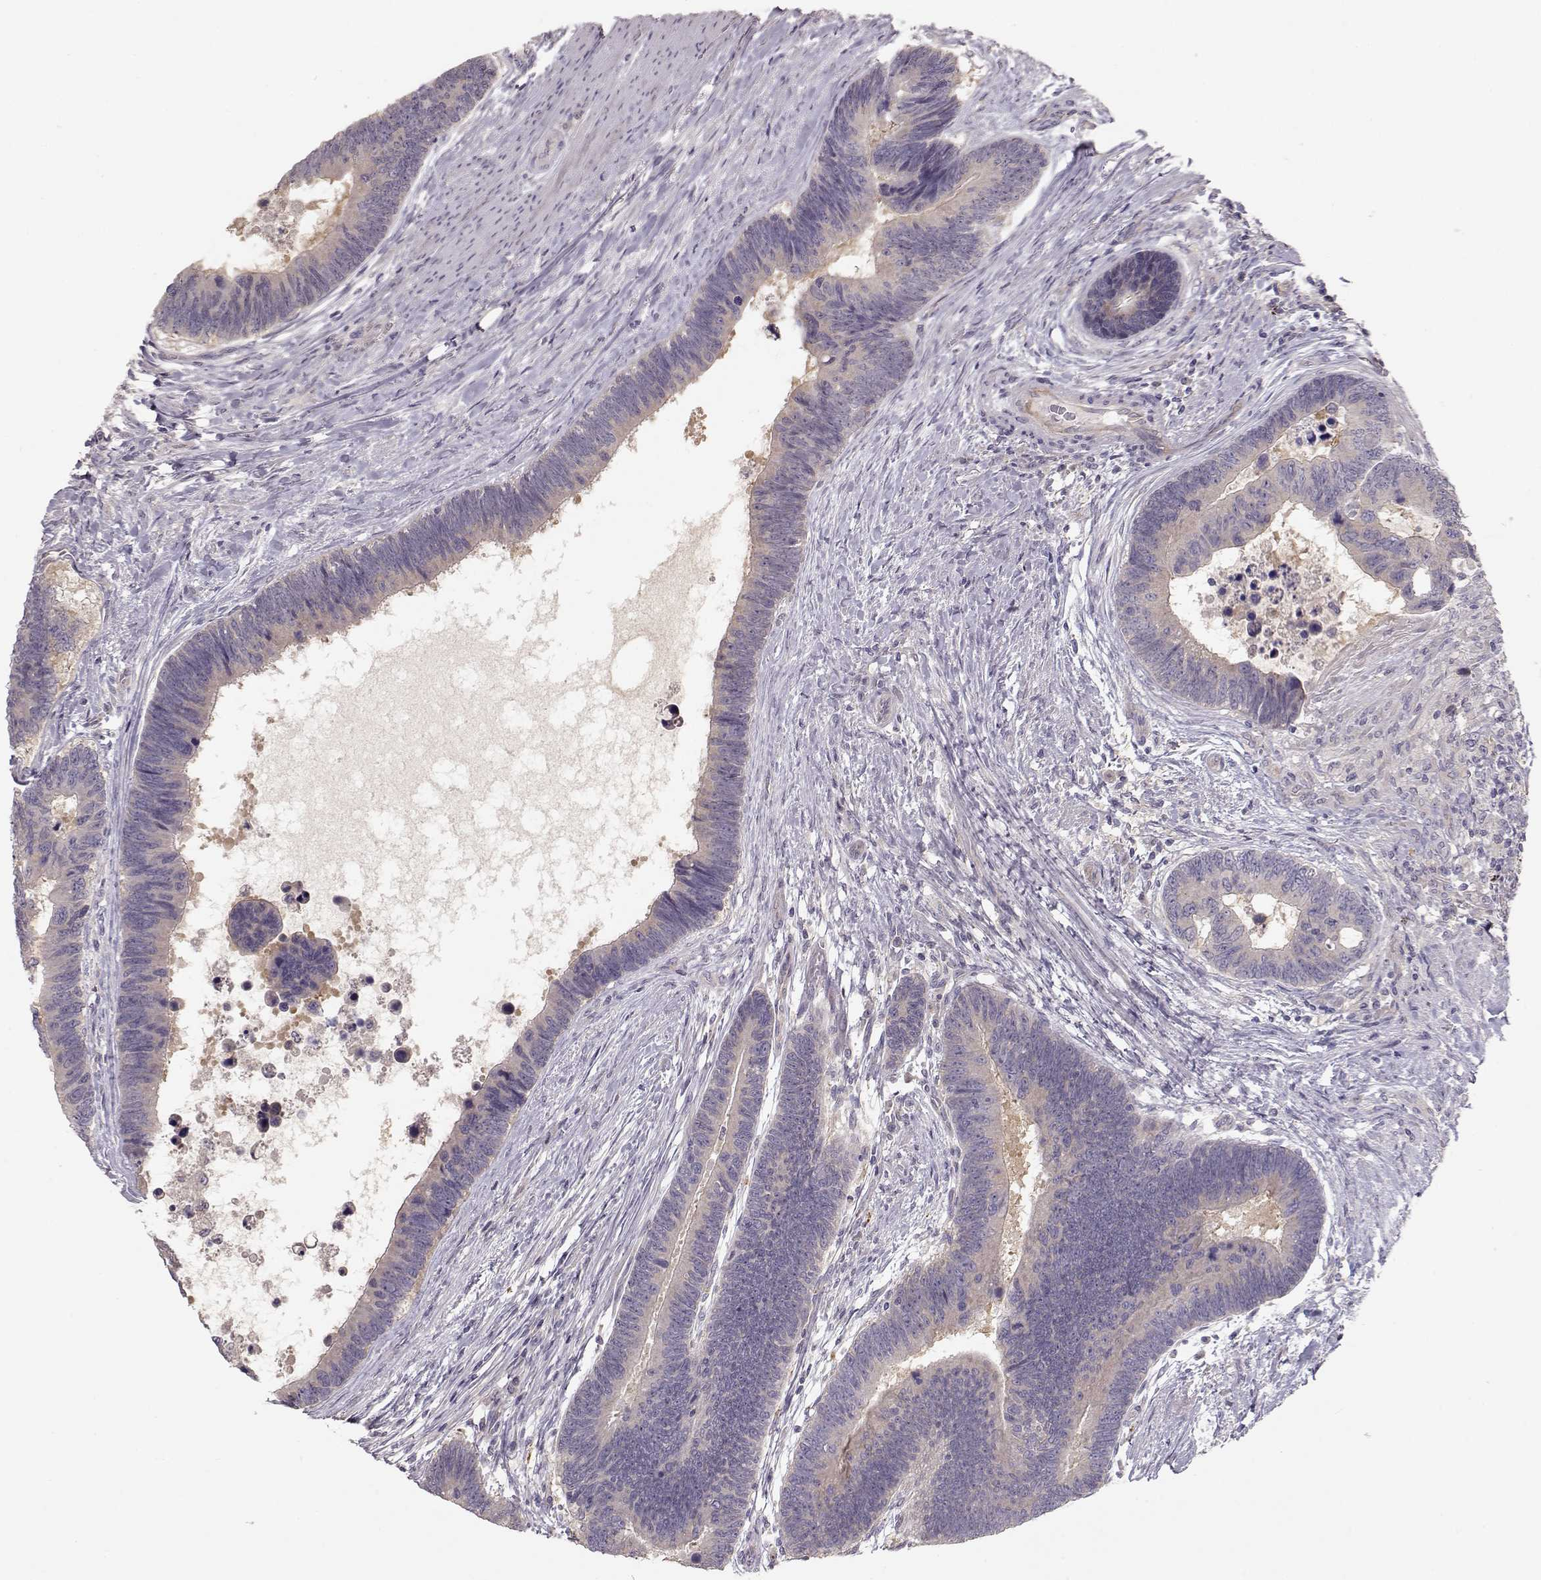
{"staining": {"intensity": "negative", "quantity": "none", "location": "none"}, "tissue": "colorectal cancer", "cell_type": "Tumor cells", "image_type": "cancer", "snomed": [{"axis": "morphology", "description": "Adenocarcinoma, NOS"}, {"axis": "topography", "description": "Colon"}], "caption": "Micrograph shows no significant protein staining in tumor cells of colorectal cancer.", "gene": "ARHGAP8", "patient": {"sex": "female", "age": 77}}